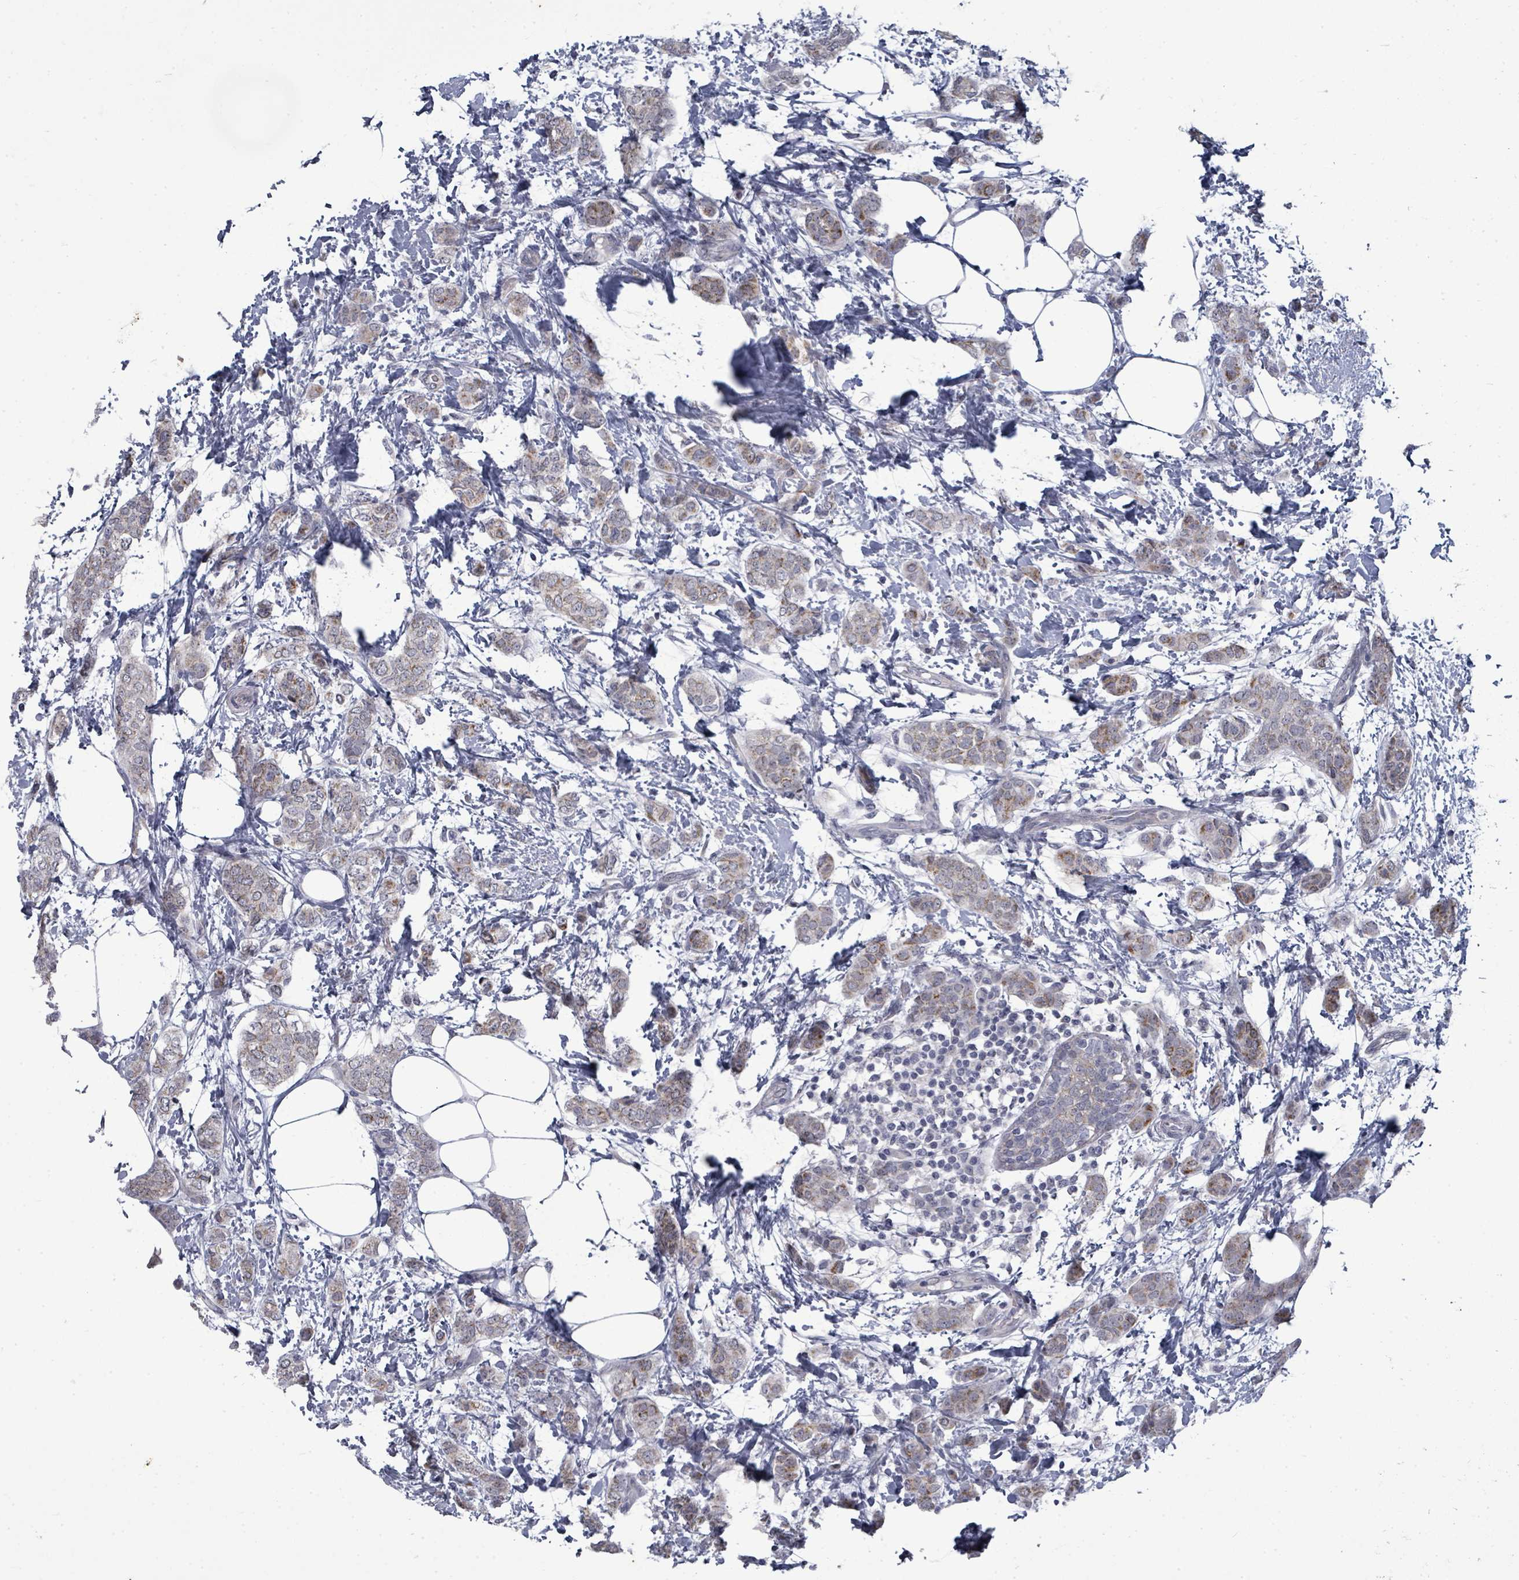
{"staining": {"intensity": "weak", "quantity": "25%-75%", "location": "cytoplasmic/membranous"}, "tissue": "breast cancer", "cell_type": "Tumor cells", "image_type": "cancer", "snomed": [{"axis": "morphology", "description": "Duct carcinoma"}, {"axis": "topography", "description": "Breast"}], "caption": "Protein positivity by immunohistochemistry demonstrates weak cytoplasmic/membranous expression in approximately 25%-75% of tumor cells in breast cancer (intraductal carcinoma).", "gene": "PTPN20", "patient": {"sex": "female", "age": 72}}